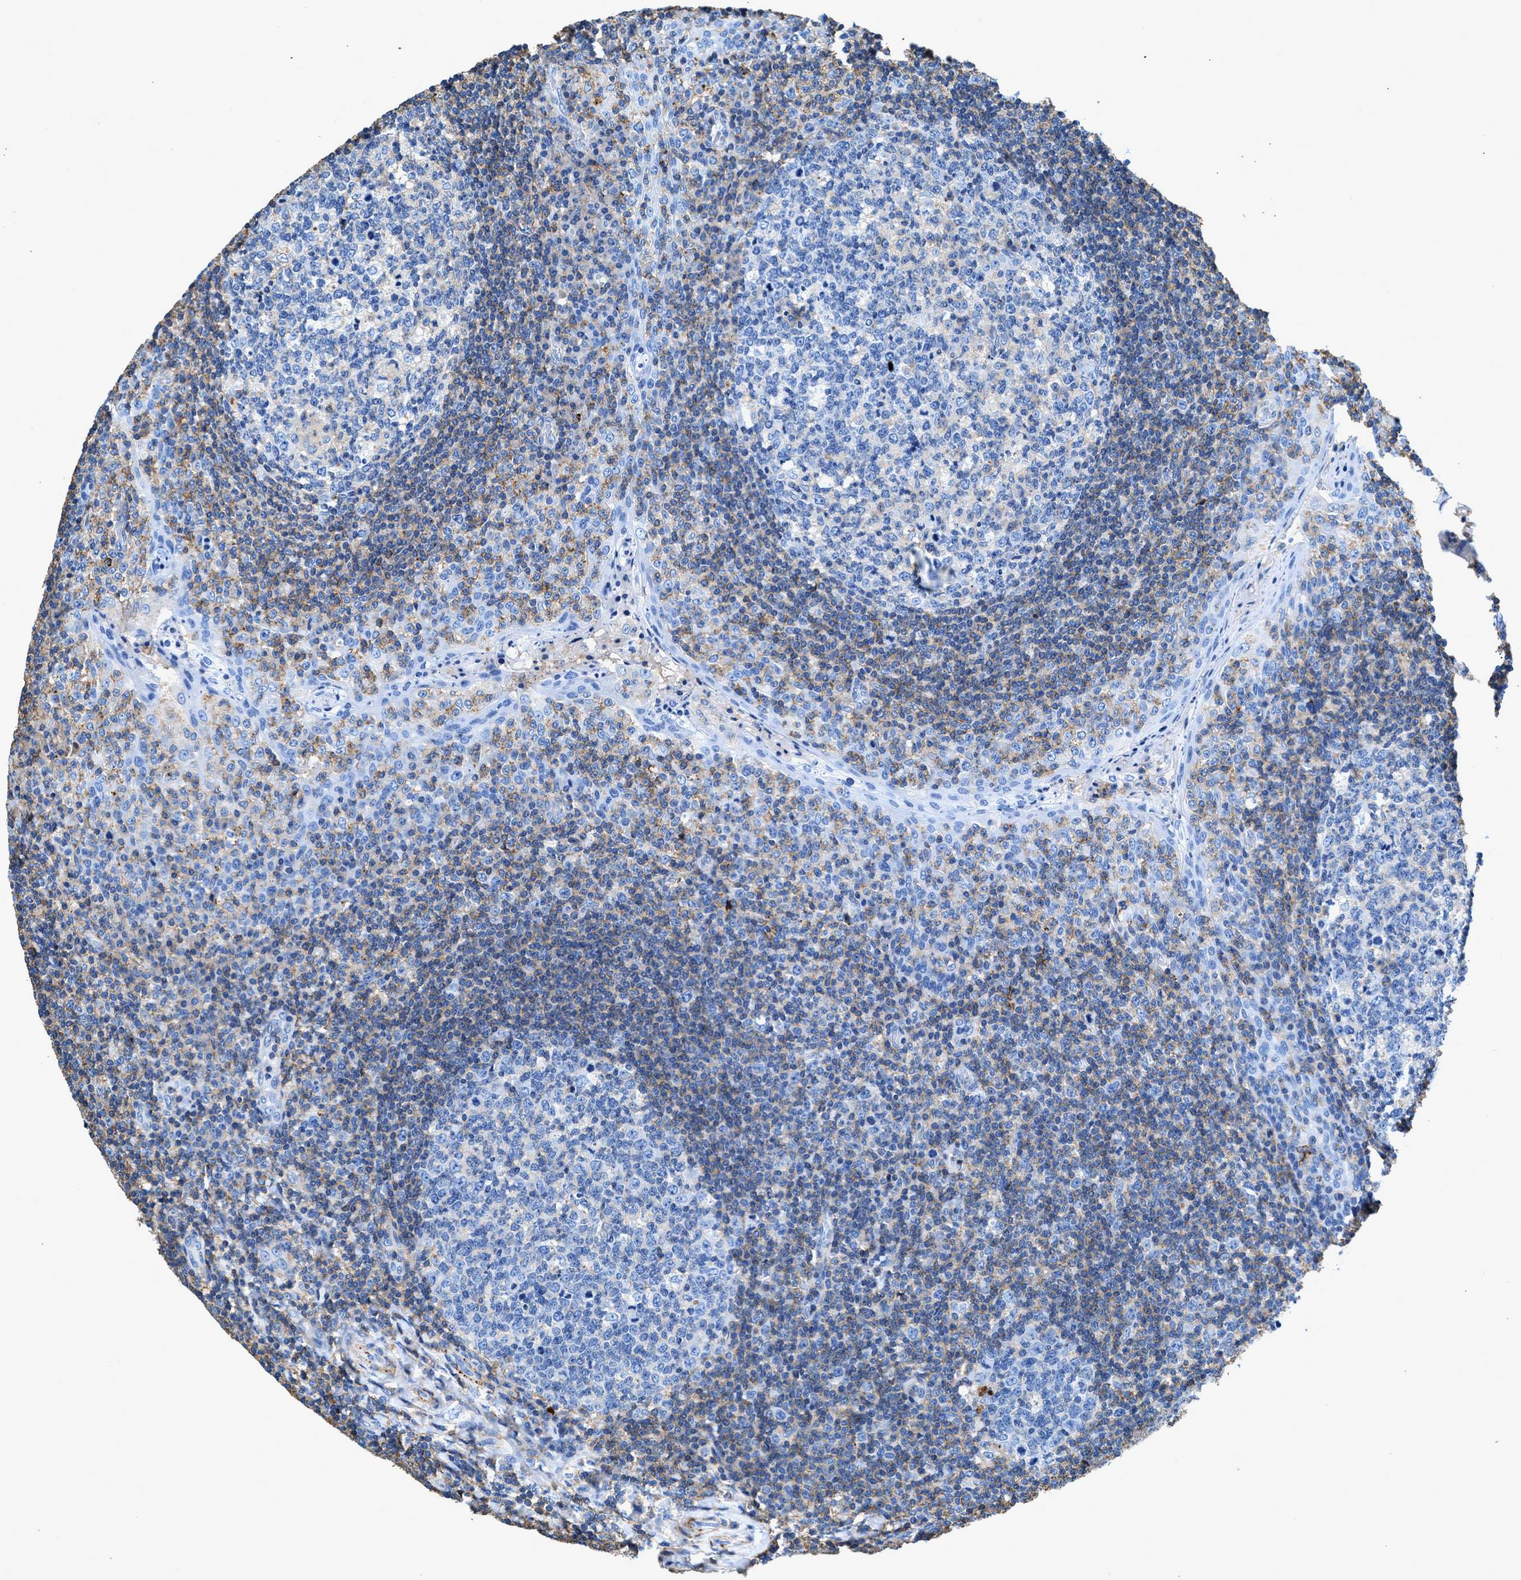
{"staining": {"intensity": "negative", "quantity": "none", "location": "none"}, "tissue": "tonsil", "cell_type": "Germinal center cells", "image_type": "normal", "snomed": [{"axis": "morphology", "description": "Normal tissue, NOS"}, {"axis": "topography", "description": "Tonsil"}], "caption": "Immunohistochemistry (IHC) image of normal human tonsil stained for a protein (brown), which shows no positivity in germinal center cells.", "gene": "KCNQ4", "patient": {"sex": "female", "age": 19}}